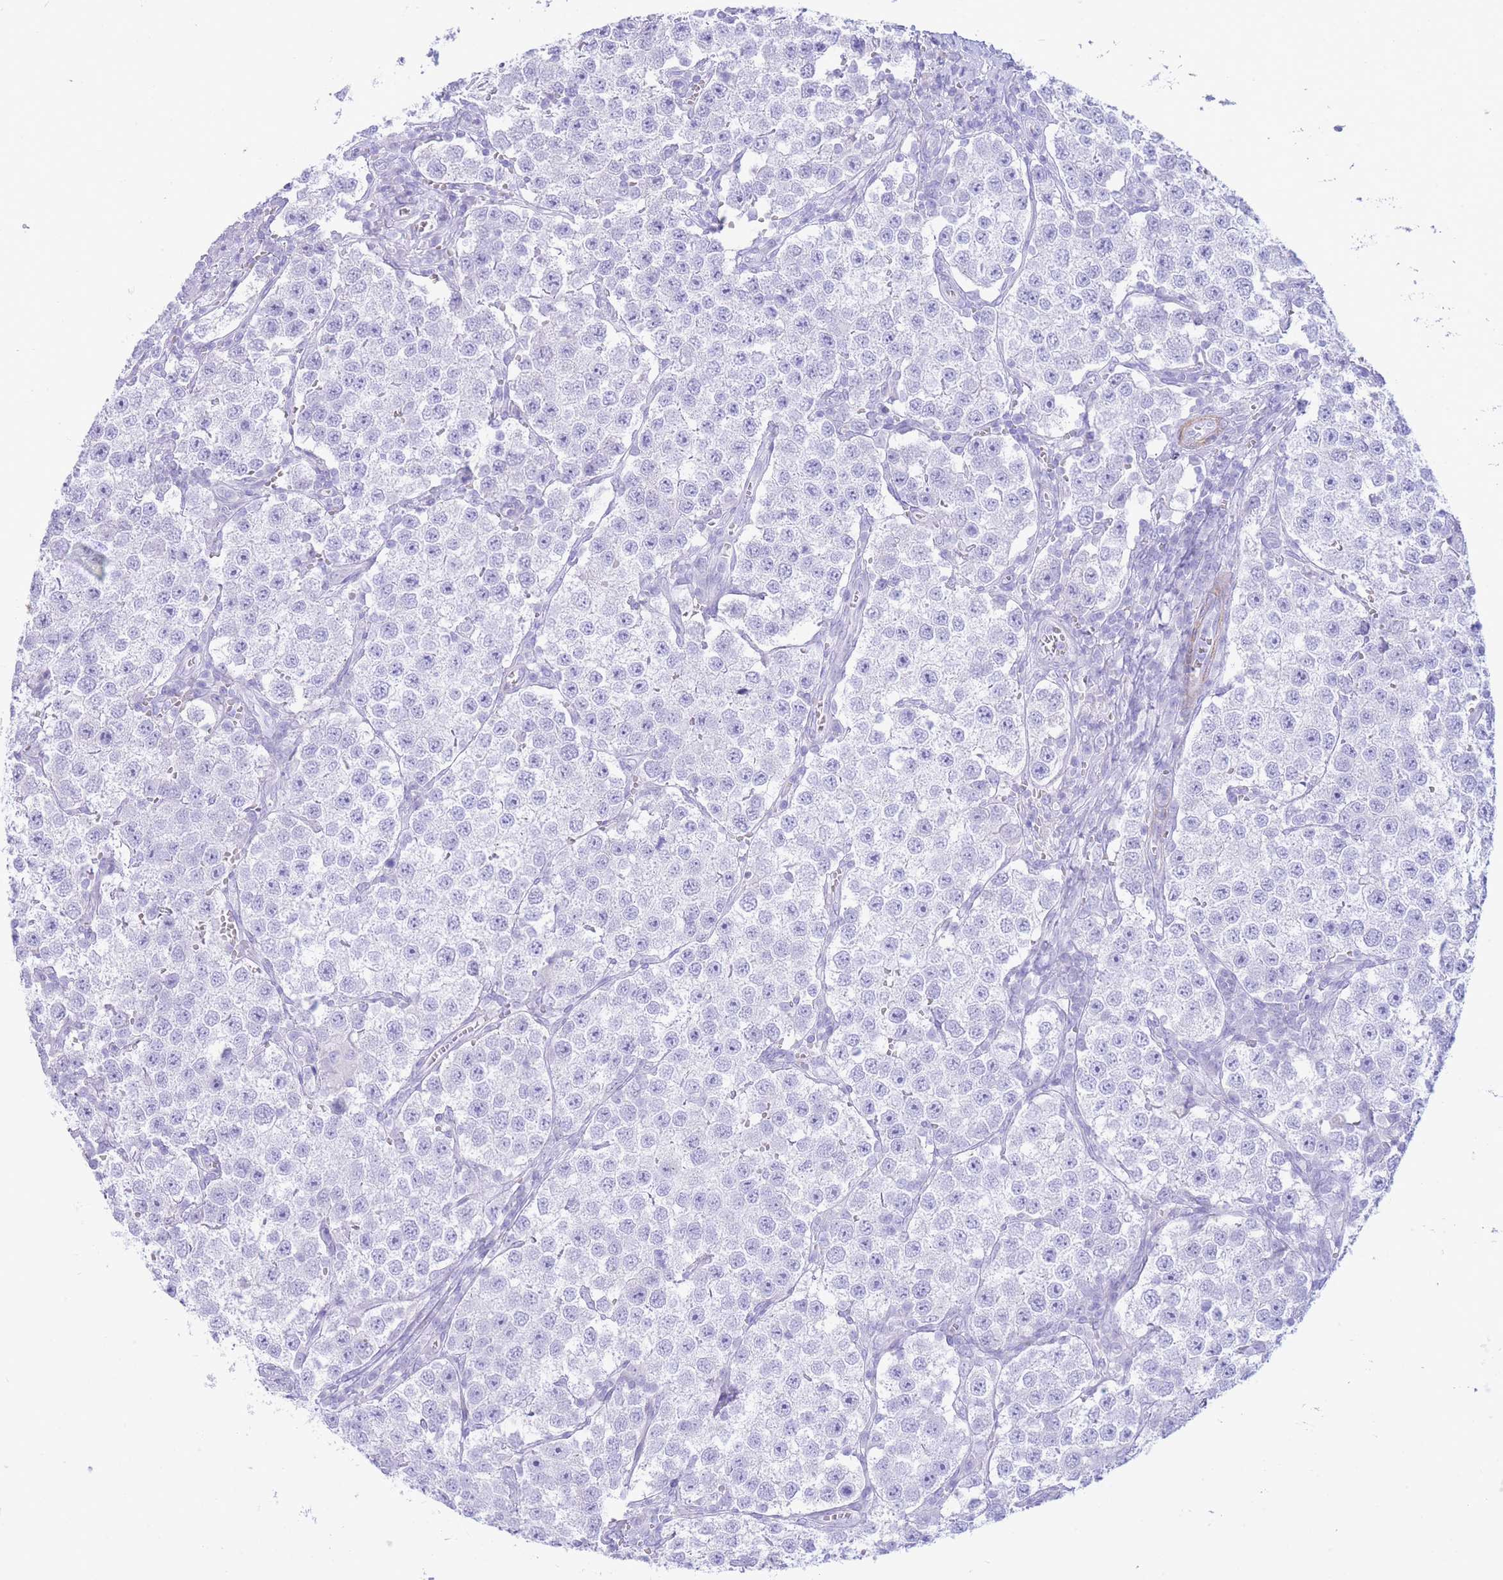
{"staining": {"intensity": "negative", "quantity": "none", "location": "none"}, "tissue": "testis cancer", "cell_type": "Tumor cells", "image_type": "cancer", "snomed": [{"axis": "morphology", "description": "Seminoma, NOS"}, {"axis": "topography", "description": "Testis"}], "caption": "This image is of testis seminoma stained with immunohistochemistry to label a protein in brown with the nuclei are counter-stained blue. There is no expression in tumor cells.", "gene": "VWA8", "patient": {"sex": "male", "age": 37}}